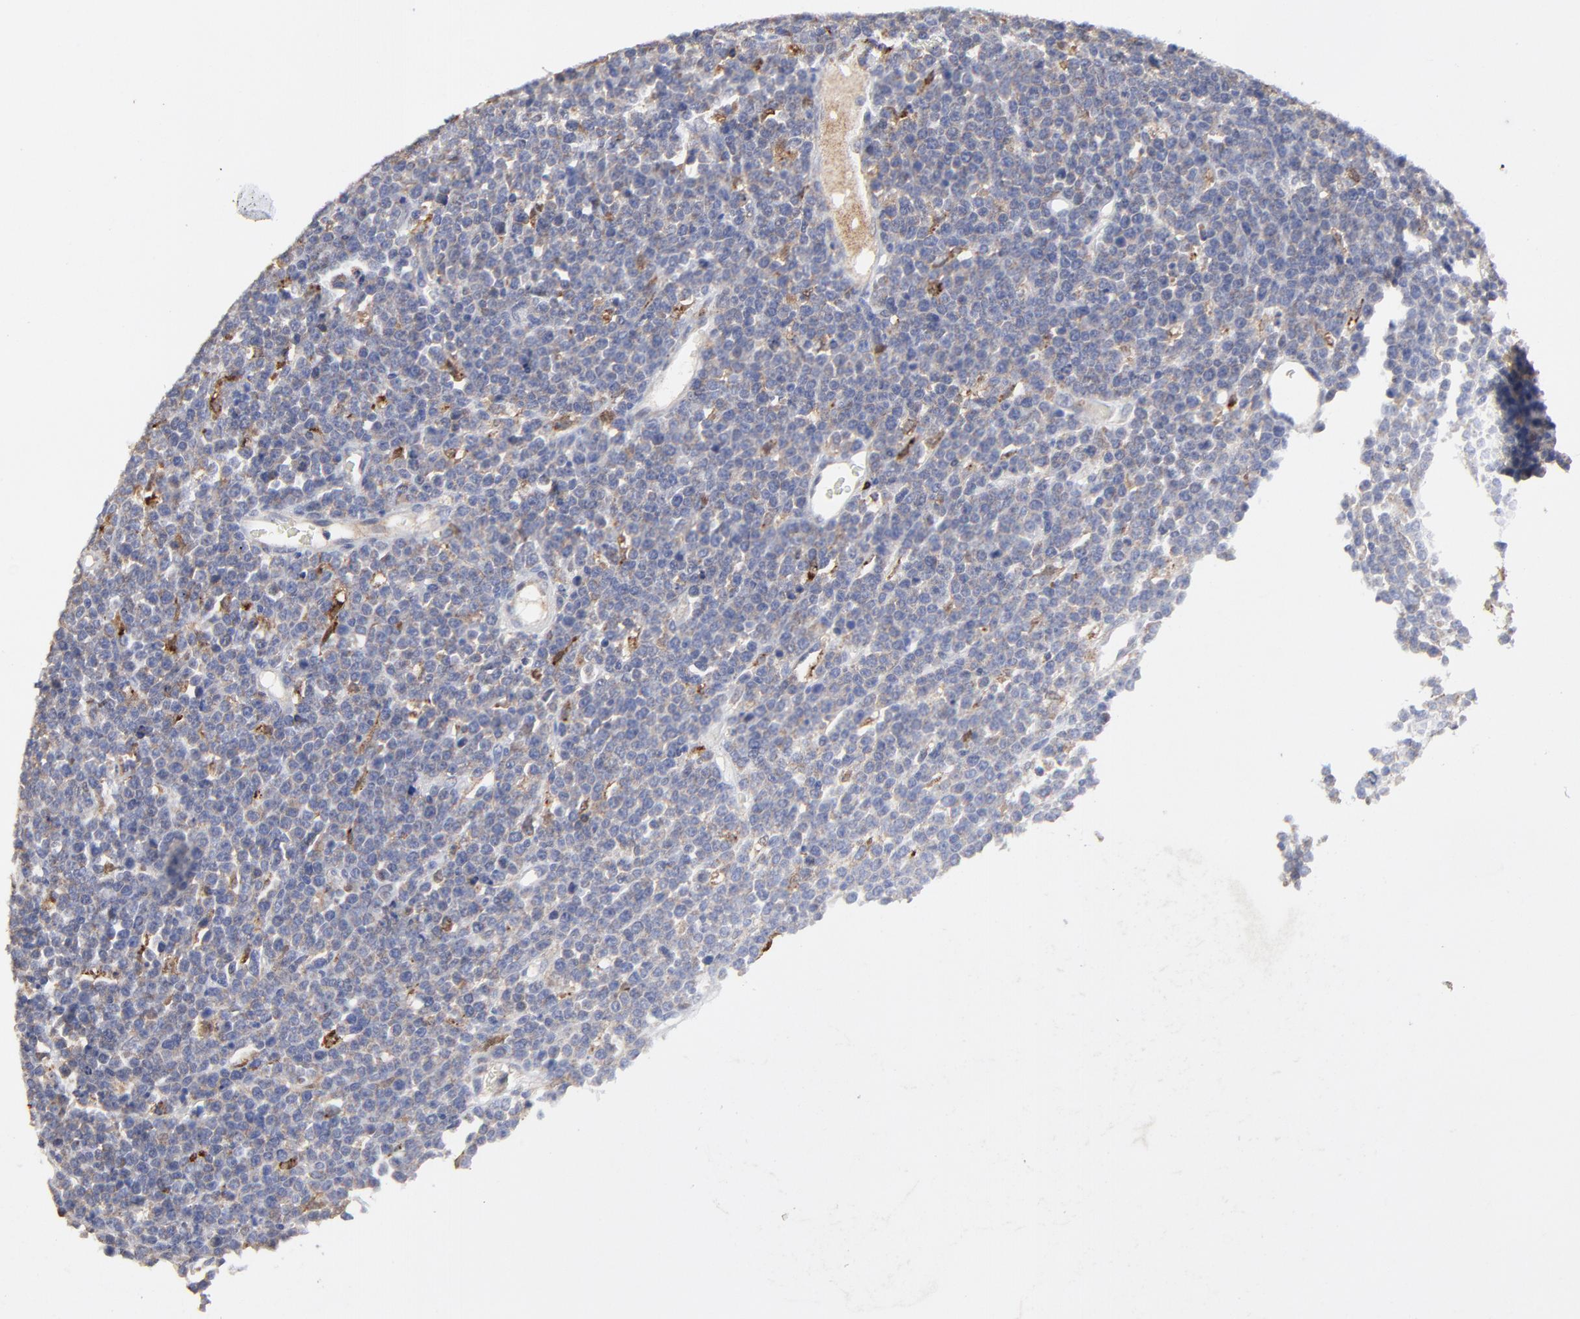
{"staining": {"intensity": "negative", "quantity": "none", "location": "none"}, "tissue": "lymphoma", "cell_type": "Tumor cells", "image_type": "cancer", "snomed": [{"axis": "morphology", "description": "Malignant lymphoma, non-Hodgkin's type, High grade"}, {"axis": "topography", "description": "Ovary"}], "caption": "DAB (3,3'-diaminobenzidine) immunohistochemical staining of lymphoma shows no significant expression in tumor cells.", "gene": "LGALS3", "patient": {"sex": "female", "age": 56}}